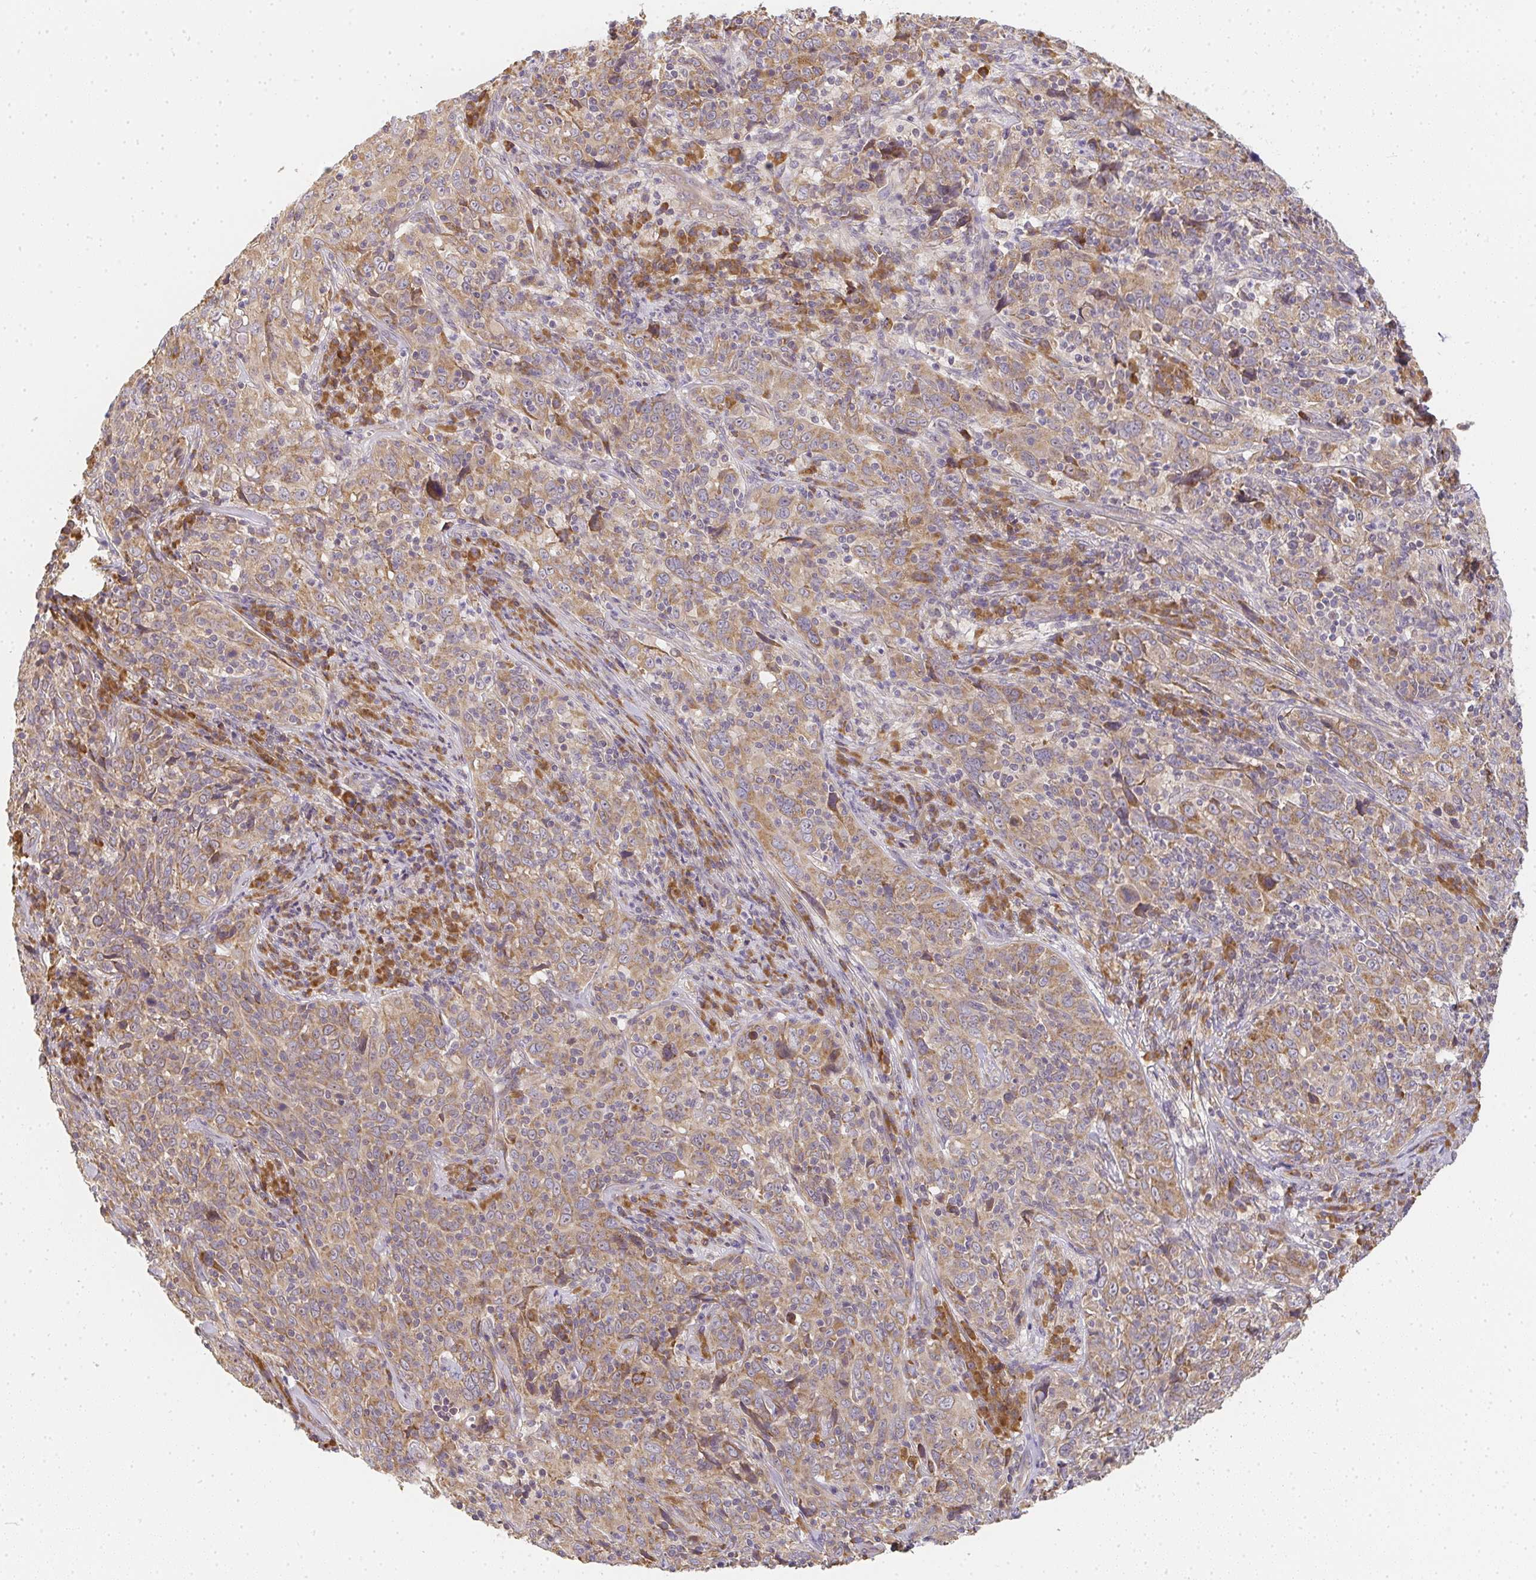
{"staining": {"intensity": "moderate", "quantity": ">75%", "location": "cytoplasmic/membranous"}, "tissue": "cervical cancer", "cell_type": "Tumor cells", "image_type": "cancer", "snomed": [{"axis": "morphology", "description": "Squamous cell carcinoma, NOS"}, {"axis": "topography", "description": "Cervix"}], "caption": "The image exhibits a brown stain indicating the presence of a protein in the cytoplasmic/membranous of tumor cells in cervical squamous cell carcinoma.", "gene": "SLC35B3", "patient": {"sex": "female", "age": 46}}